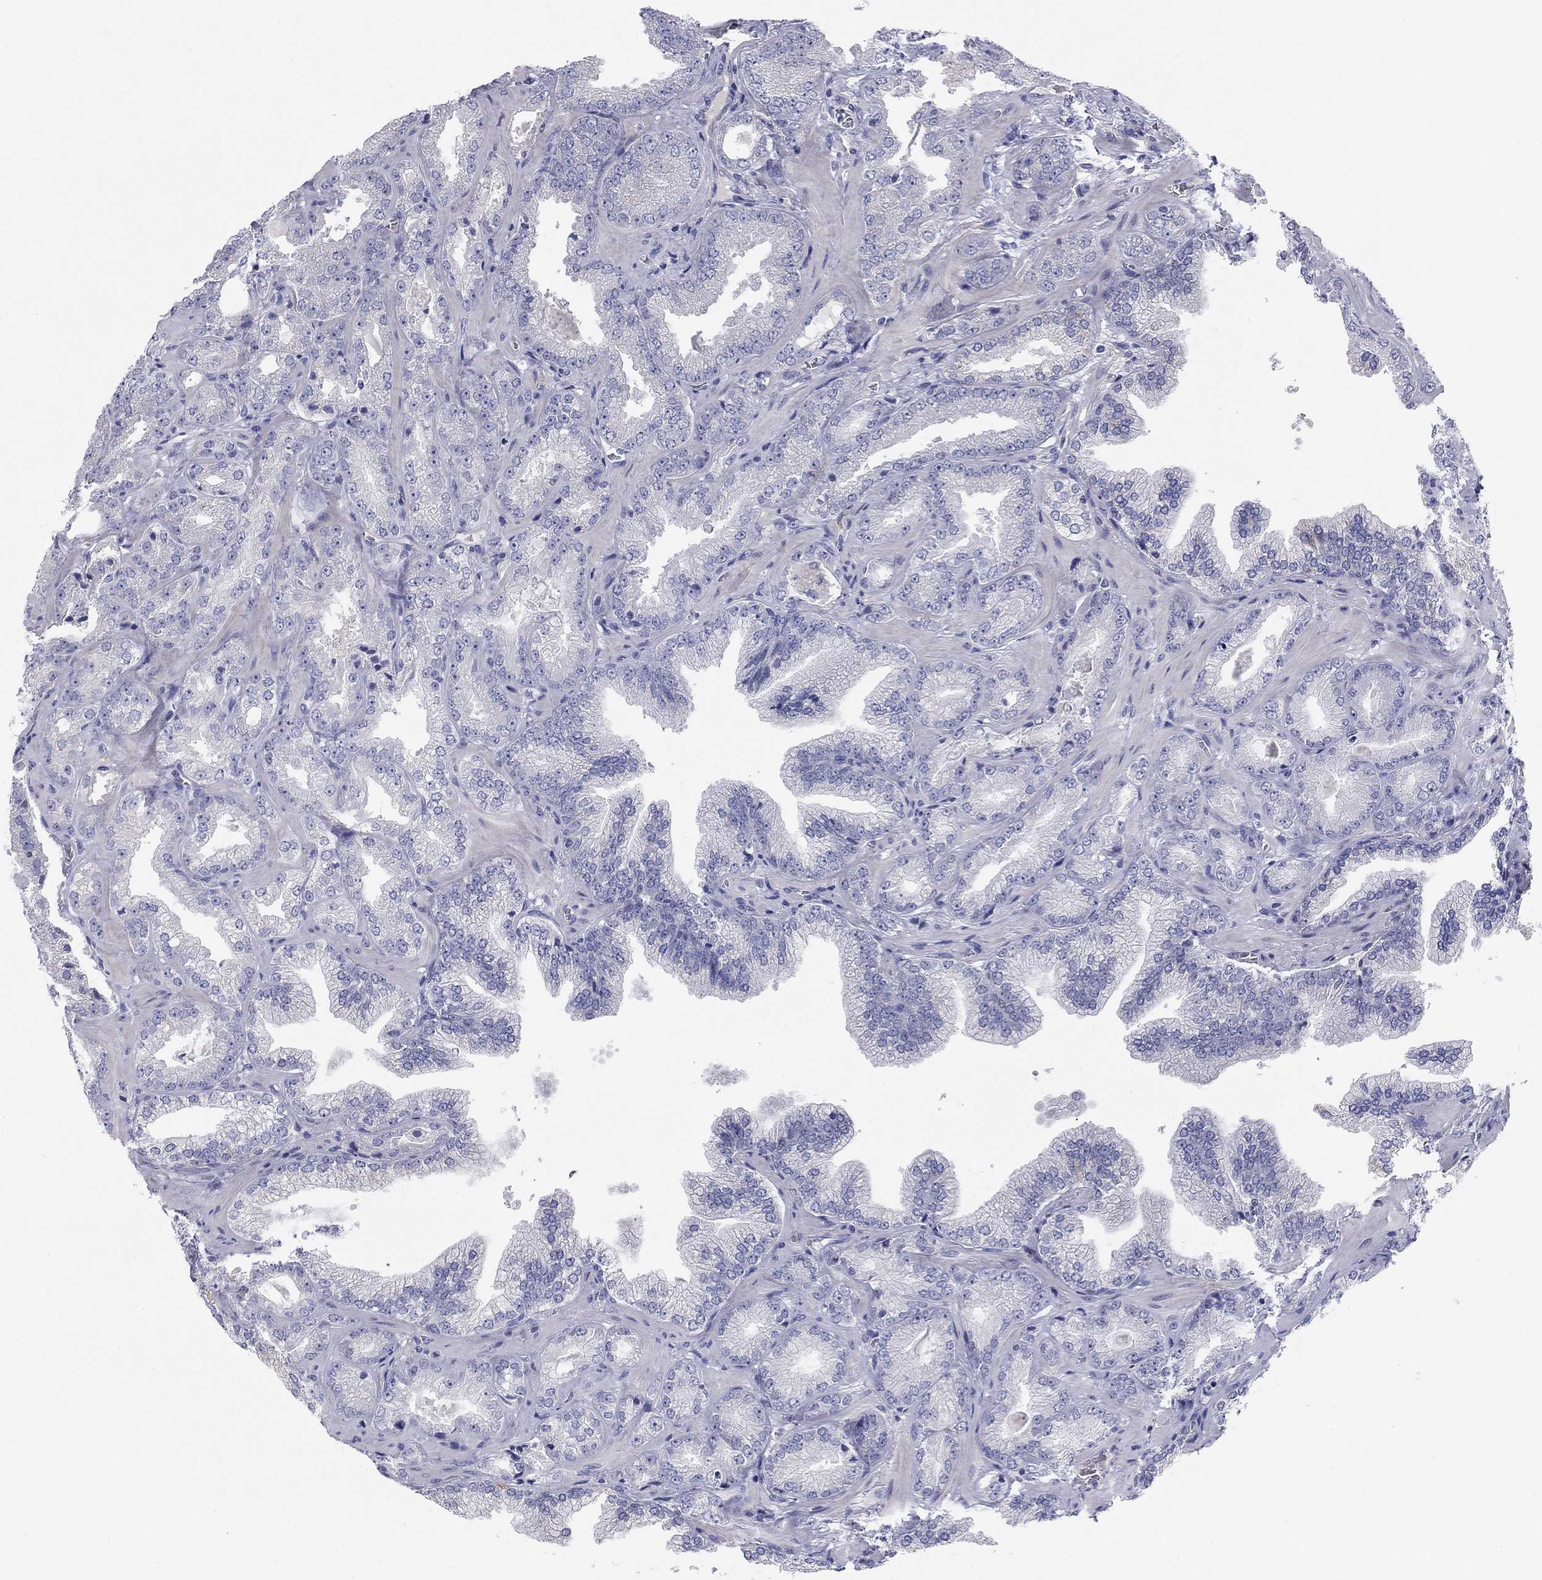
{"staining": {"intensity": "negative", "quantity": "none", "location": "none"}, "tissue": "prostate cancer", "cell_type": "Tumor cells", "image_type": "cancer", "snomed": [{"axis": "morphology", "description": "Adenocarcinoma, Low grade"}, {"axis": "topography", "description": "Prostate"}], "caption": "High power microscopy histopathology image of an immunohistochemistry (IHC) photomicrograph of low-grade adenocarcinoma (prostate), revealing no significant expression in tumor cells.", "gene": "SEPTIN3", "patient": {"sex": "male", "age": 72}}